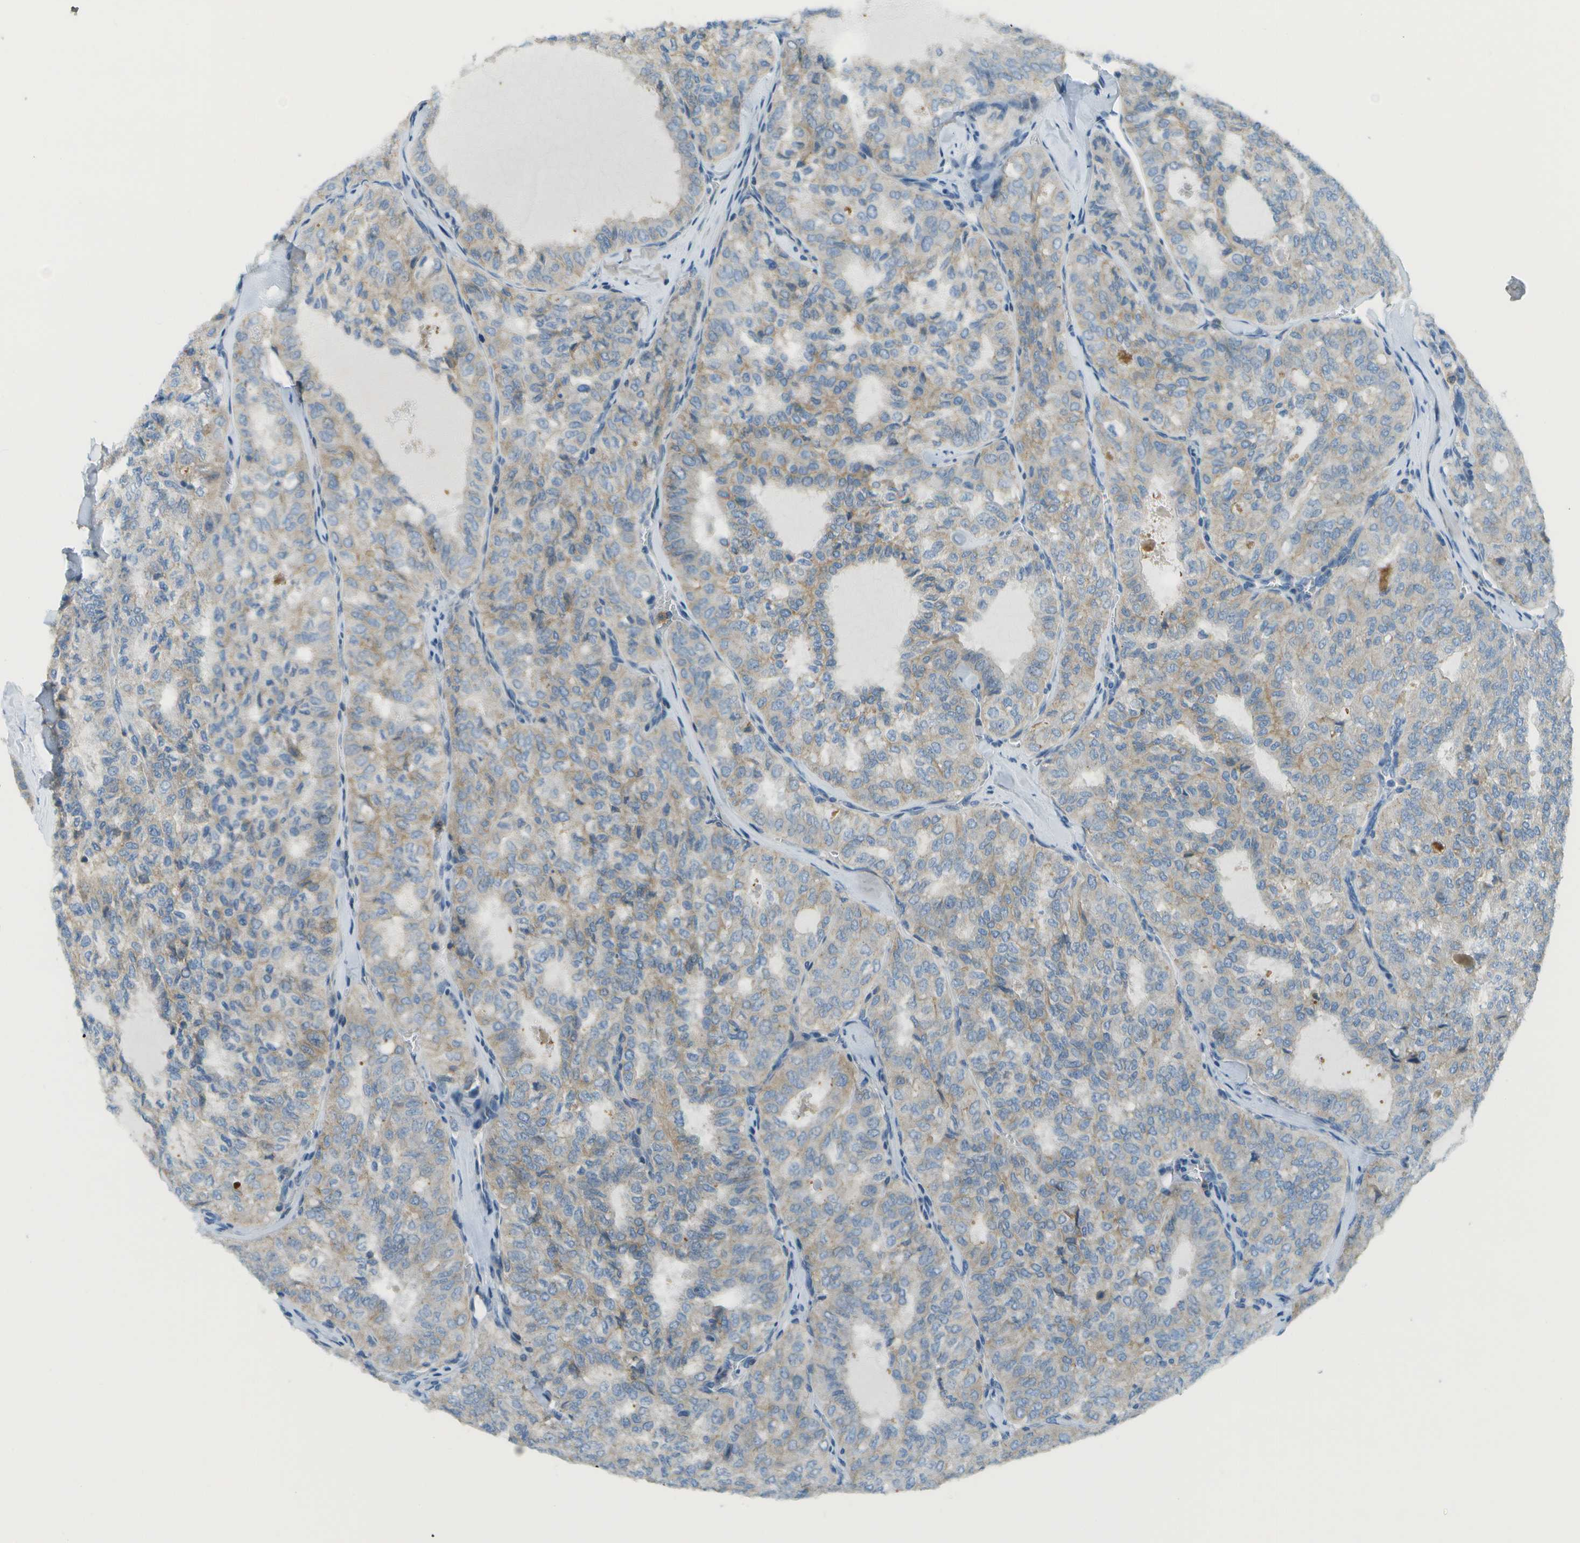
{"staining": {"intensity": "weak", "quantity": "25%-75%", "location": "cytoplasmic/membranous"}, "tissue": "thyroid cancer", "cell_type": "Tumor cells", "image_type": "cancer", "snomed": [{"axis": "morphology", "description": "Follicular adenoma carcinoma, NOS"}, {"axis": "topography", "description": "Thyroid gland"}], "caption": "Immunohistochemistry (IHC) histopathology image of neoplastic tissue: thyroid follicular adenoma carcinoma stained using IHC shows low levels of weak protein expression localized specifically in the cytoplasmic/membranous of tumor cells, appearing as a cytoplasmic/membranous brown color.", "gene": "MYH11", "patient": {"sex": "male", "age": 75}}